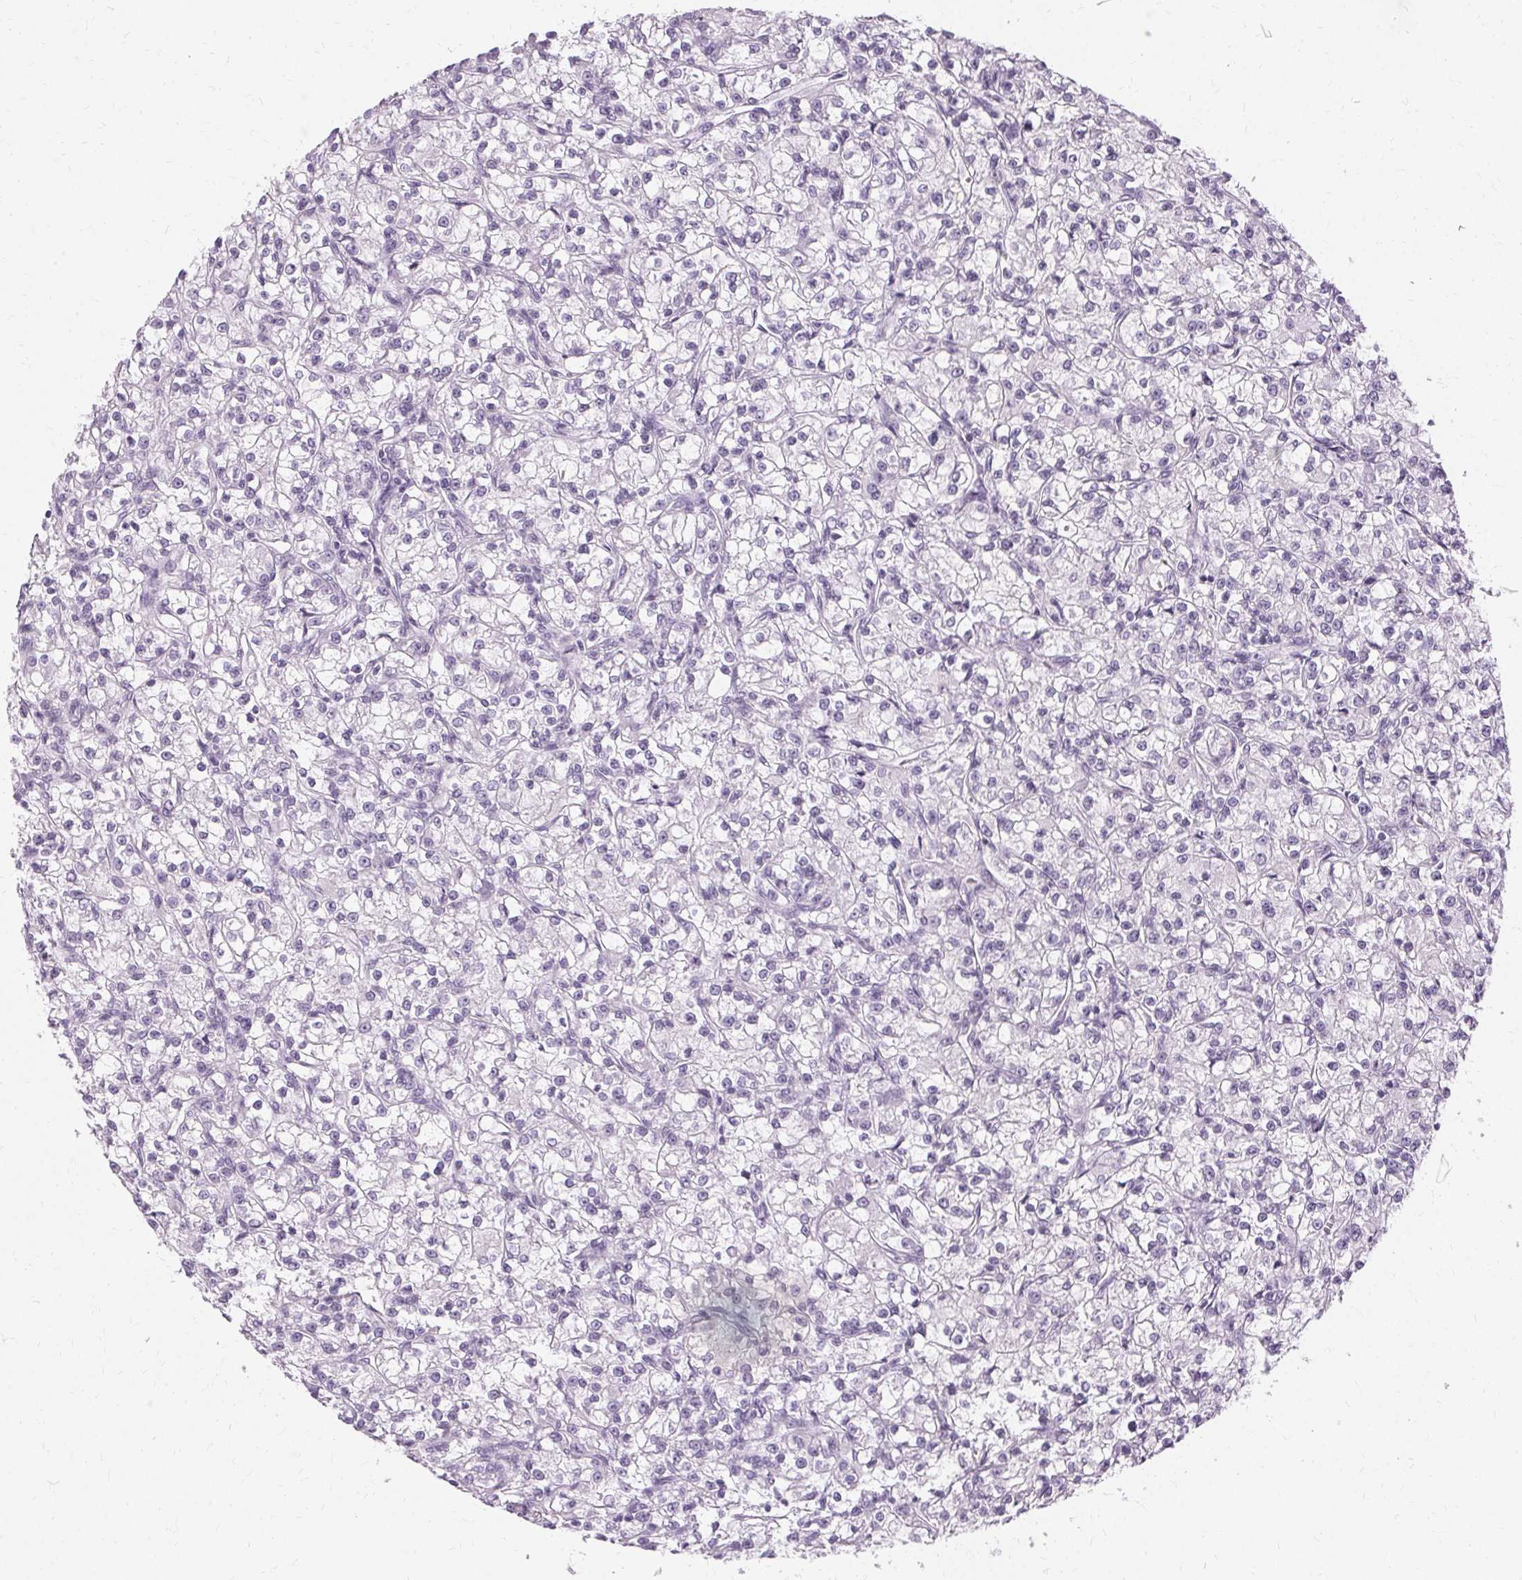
{"staining": {"intensity": "negative", "quantity": "none", "location": "none"}, "tissue": "renal cancer", "cell_type": "Tumor cells", "image_type": "cancer", "snomed": [{"axis": "morphology", "description": "Adenocarcinoma, NOS"}, {"axis": "topography", "description": "Kidney"}], "caption": "Immunohistochemistry (IHC) photomicrograph of neoplastic tissue: renal cancer stained with DAB (3,3'-diaminobenzidine) reveals no significant protein staining in tumor cells.", "gene": "KRT6C", "patient": {"sex": "female", "age": 59}}